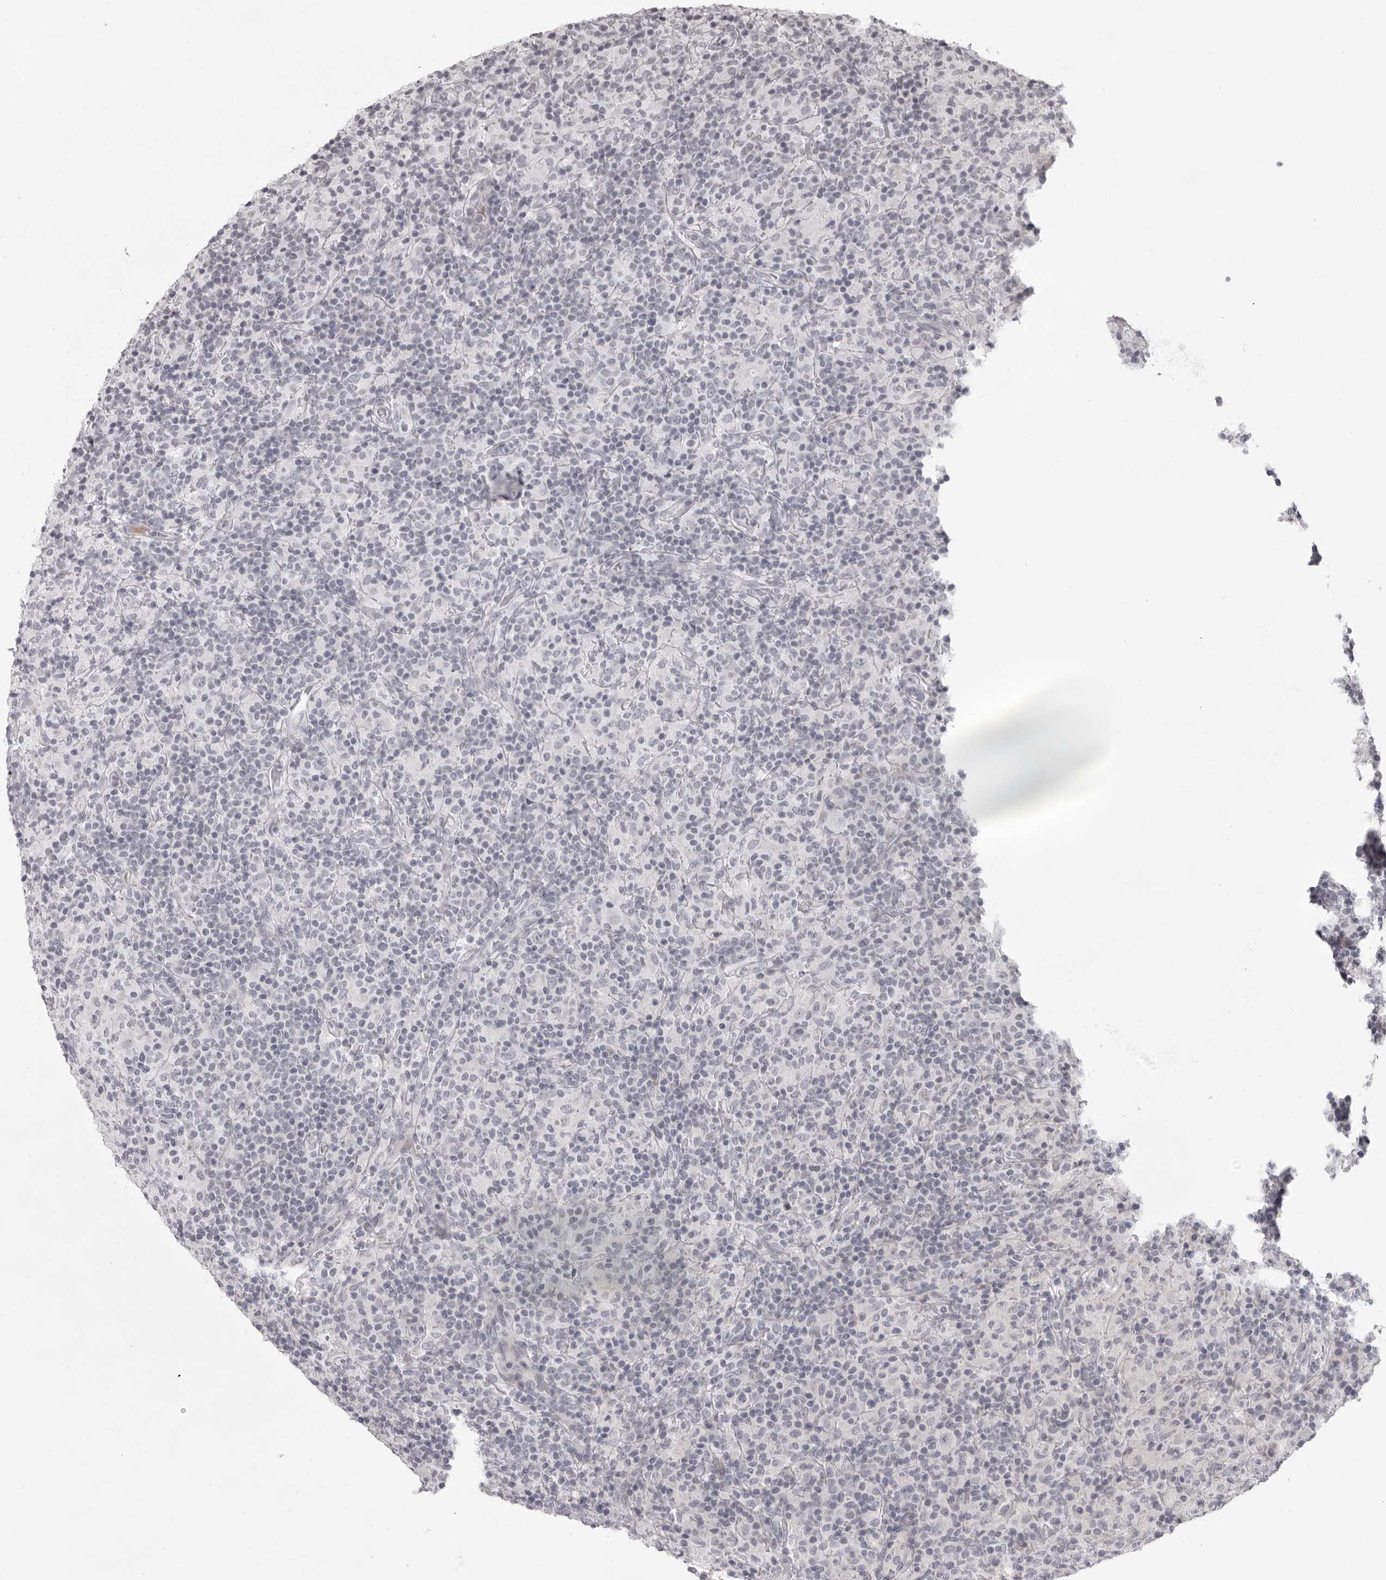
{"staining": {"intensity": "negative", "quantity": "none", "location": "none"}, "tissue": "lymphoma", "cell_type": "Tumor cells", "image_type": "cancer", "snomed": [{"axis": "morphology", "description": "Hodgkin's disease, NOS"}, {"axis": "topography", "description": "Lymph node"}], "caption": "There is no significant positivity in tumor cells of Hodgkin's disease. The staining was performed using DAB to visualize the protein expression in brown, while the nuclei were stained in blue with hematoxylin (Magnification: 20x).", "gene": "NUDT18", "patient": {"sex": "male", "age": 70}}